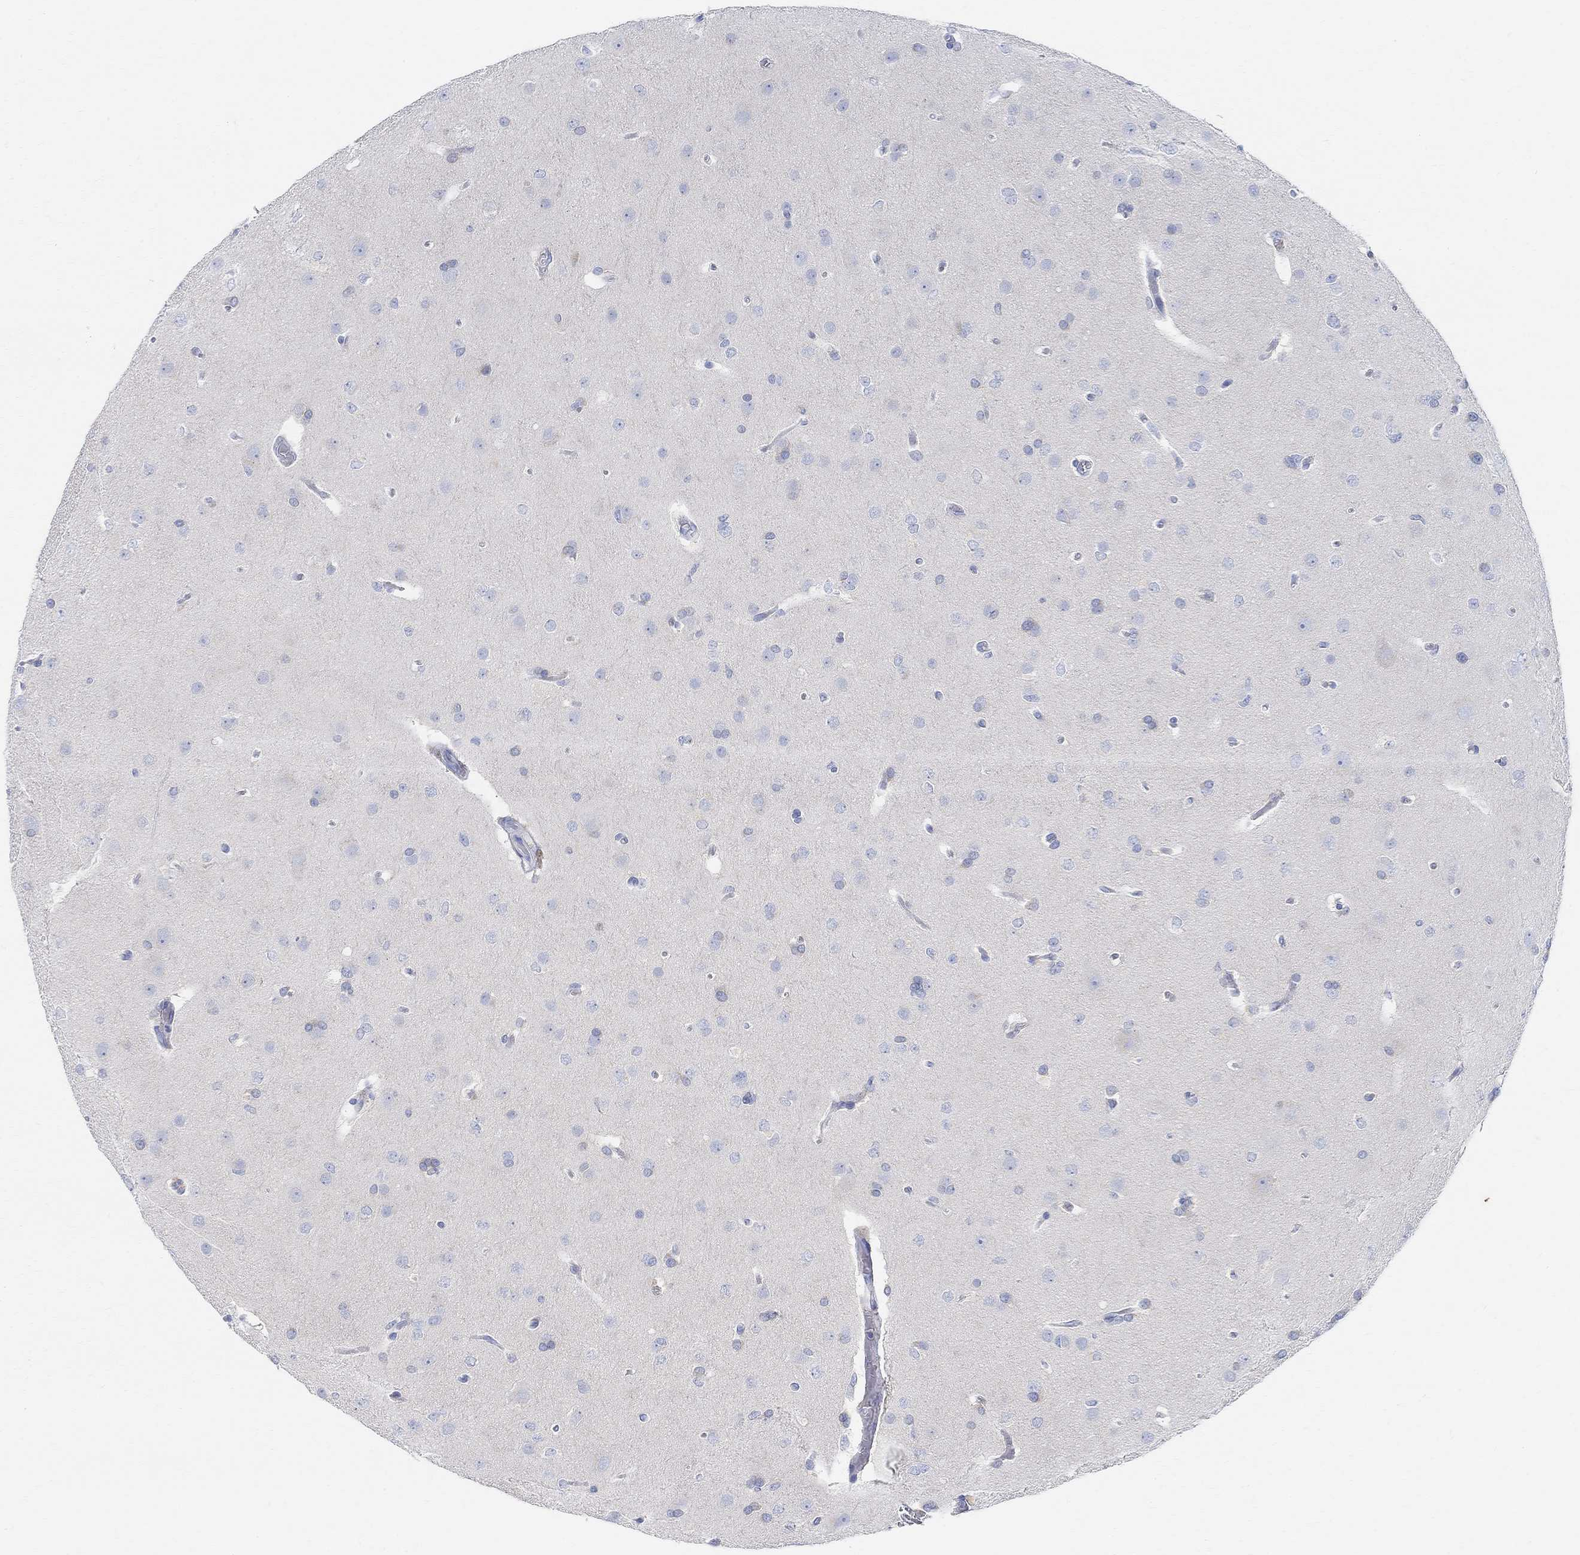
{"staining": {"intensity": "negative", "quantity": "none", "location": "none"}, "tissue": "glioma", "cell_type": "Tumor cells", "image_type": "cancer", "snomed": [{"axis": "morphology", "description": "Glioma, malignant, Low grade"}, {"axis": "topography", "description": "Brain"}], "caption": "This is an immunohistochemistry (IHC) image of human glioma. There is no expression in tumor cells.", "gene": "RETNLB", "patient": {"sex": "female", "age": 32}}